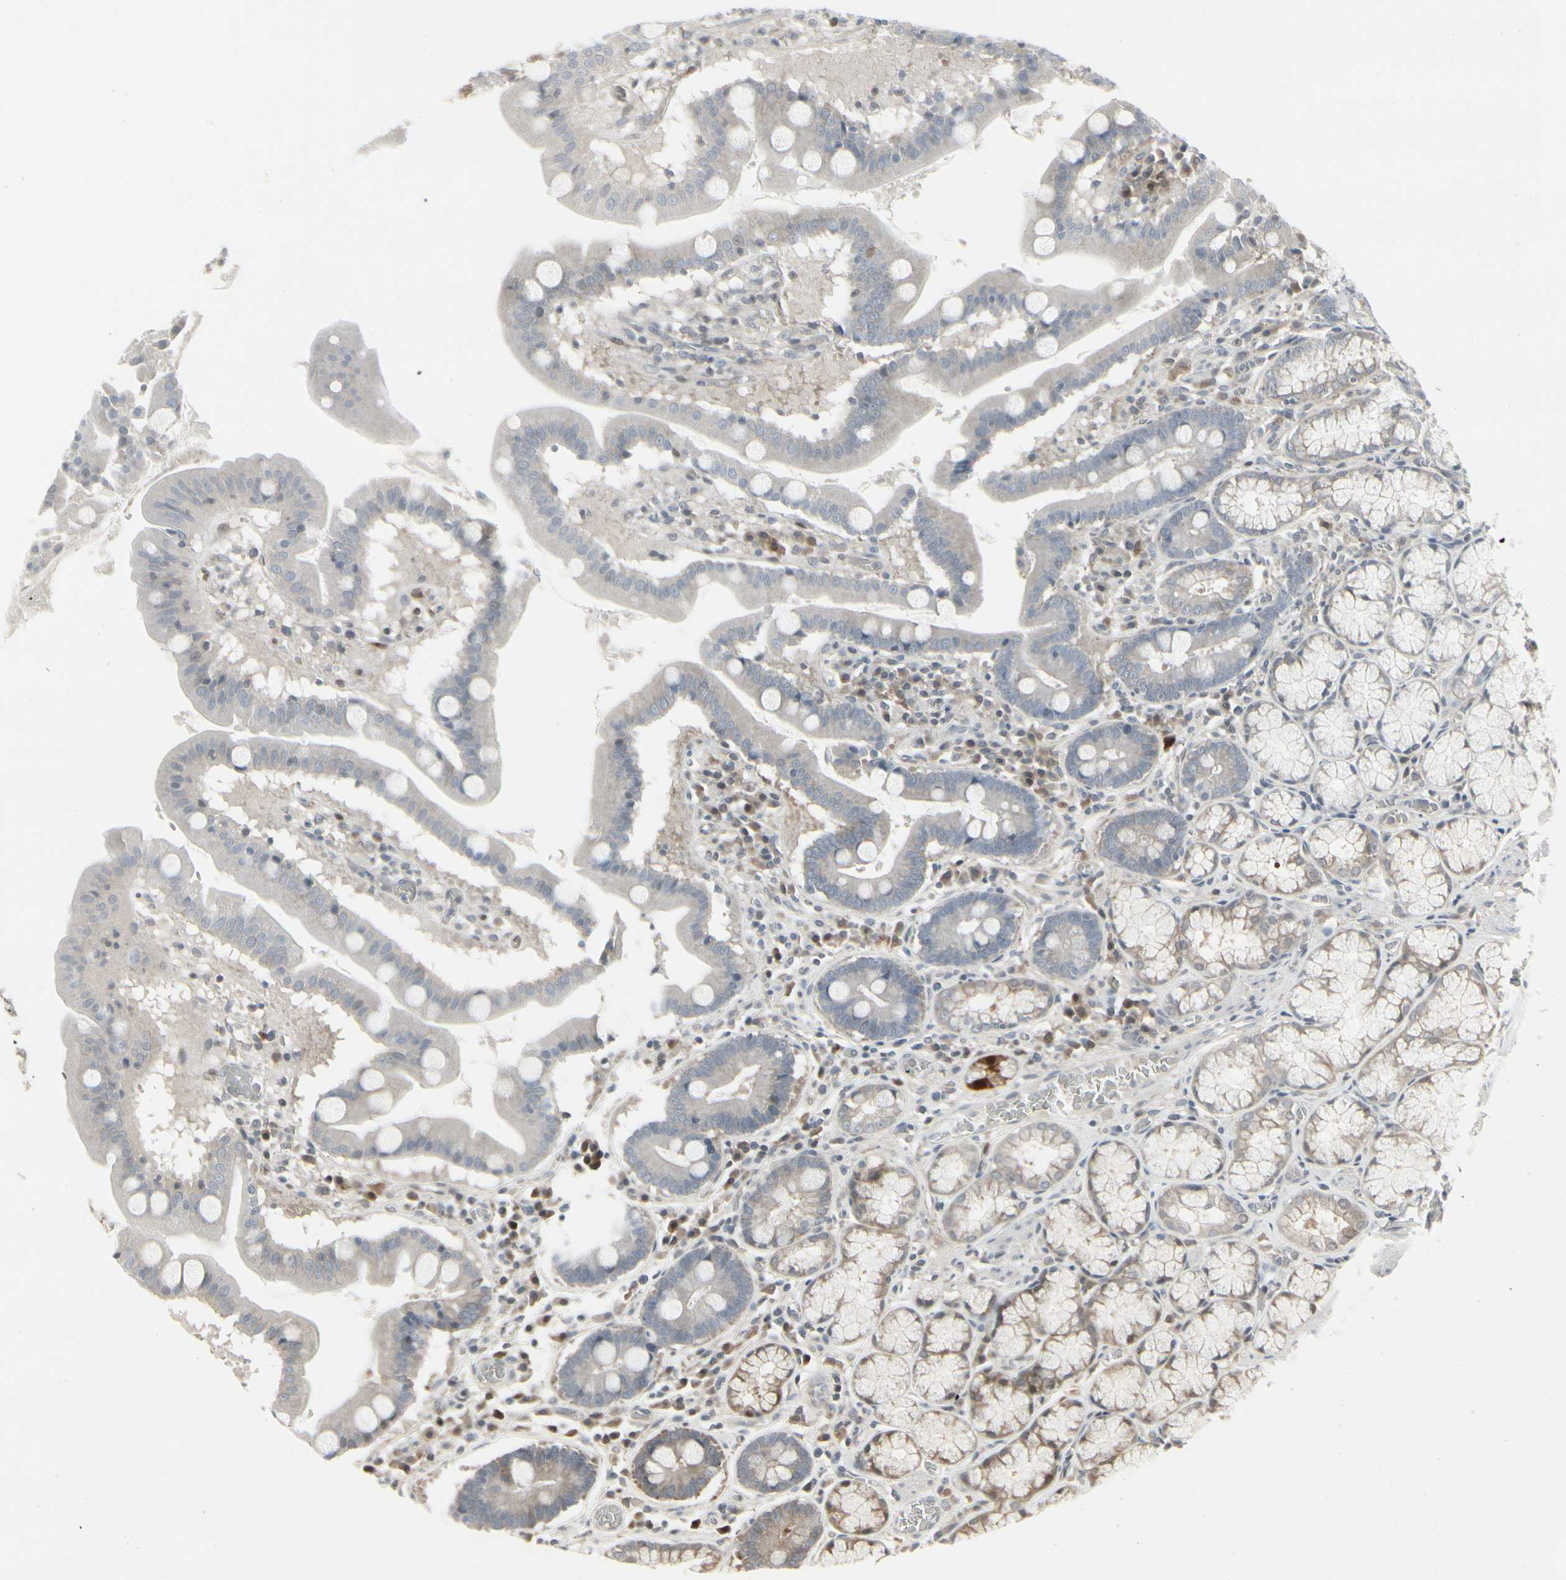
{"staining": {"intensity": "strong", "quantity": "25%-75%", "location": "cytoplasmic/membranous"}, "tissue": "stomach", "cell_type": "Glandular cells", "image_type": "normal", "snomed": [{"axis": "morphology", "description": "Normal tissue, NOS"}, {"axis": "topography", "description": "Stomach, lower"}], "caption": "IHC (DAB) staining of normal stomach displays strong cytoplasmic/membranous protein expression in about 25%-75% of glandular cells. (Stains: DAB (3,3'-diaminobenzidine) in brown, nuclei in blue, Microscopy: brightfield microscopy at high magnification).", "gene": "IGFBP6", "patient": {"sex": "male", "age": 56}}